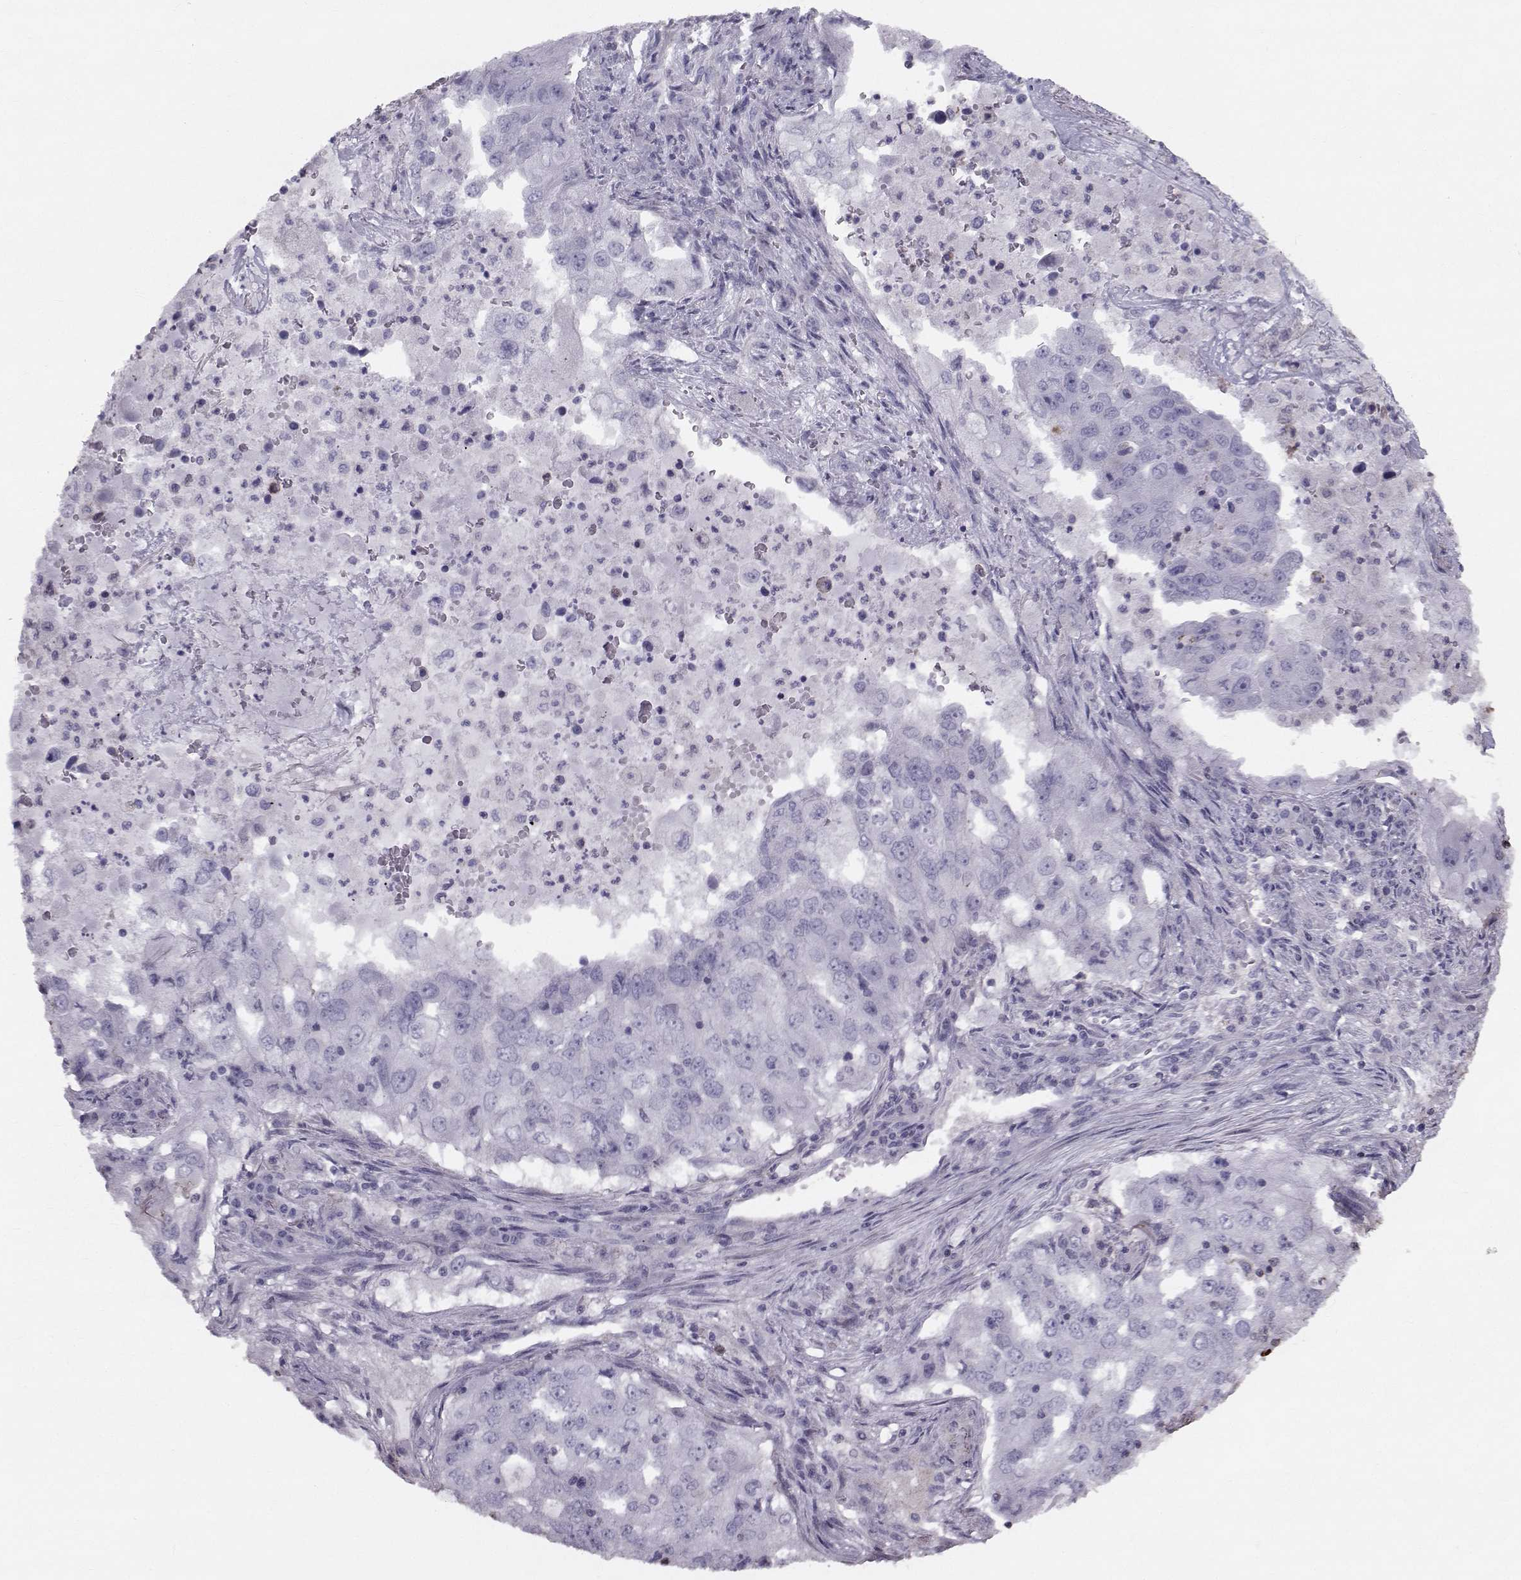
{"staining": {"intensity": "negative", "quantity": "none", "location": "none"}, "tissue": "lung cancer", "cell_type": "Tumor cells", "image_type": "cancer", "snomed": [{"axis": "morphology", "description": "Adenocarcinoma, NOS"}, {"axis": "topography", "description": "Lung"}], "caption": "This is an IHC histopathology image of adenocarcinoma (lung). There is no expression in tumor cells.", "gene": "GARIN3", "patient": {"sex": "female", "age": 61}}